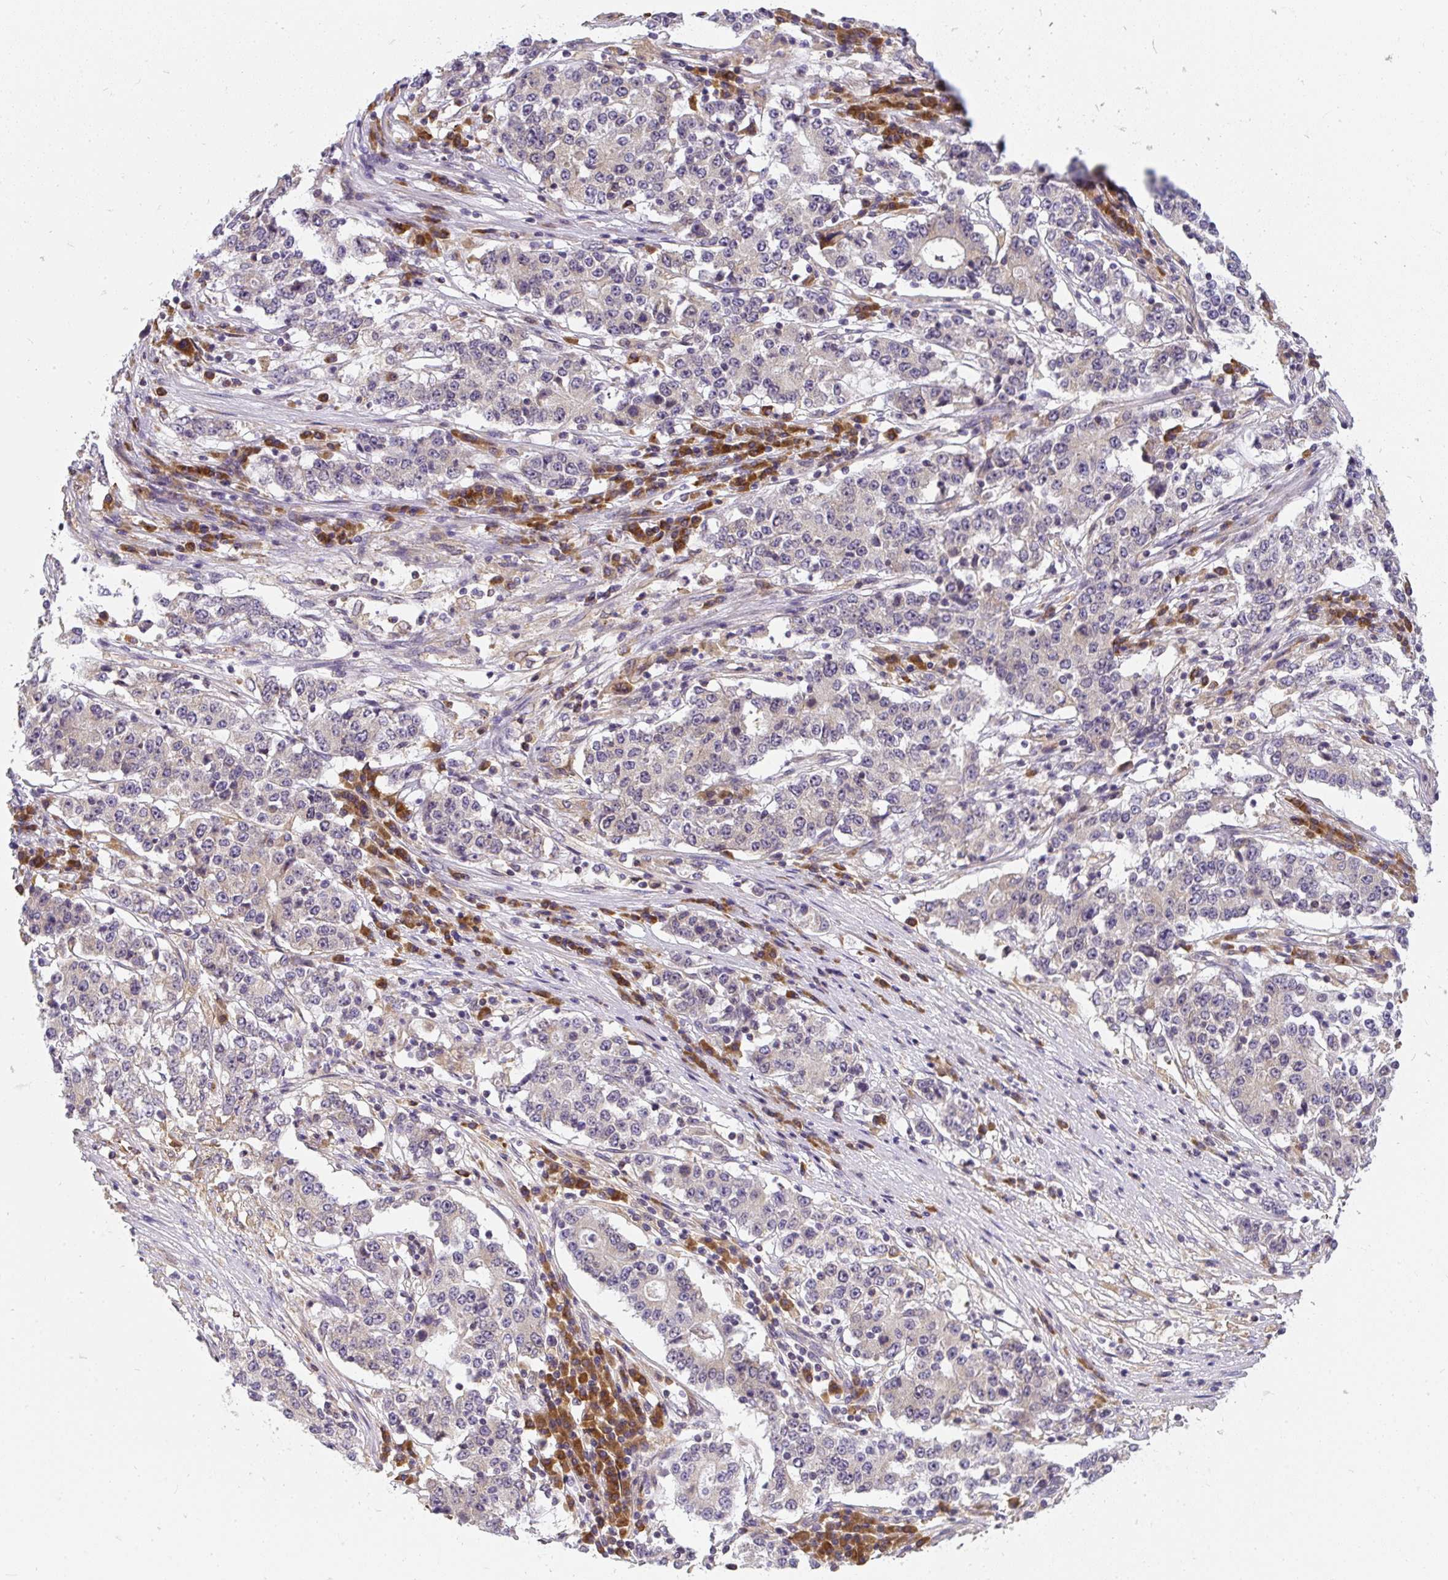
{"staining": {"intensity": "negative", "quantity": "none", "location": "none"}, "tissue": "stomach cancer", "cell_type": "Tumor cells", "image_type": "cancer", "snomed": [{"axis": "morphology", "description": "Adenocarcinoma, NOS"}, {"axis": "topography", "description": "Stomach"}], "caption": "High power microscopy image of an IHC photomicrograph of stomach cancer, revealing no significant staining in tumor cells. (DAB (3,3'-diaminobenzidine) immunohistochemistry (IHC), high magnification).", "gene": "CYP20A1", "patient": {"sex": "male", "age": 59}}